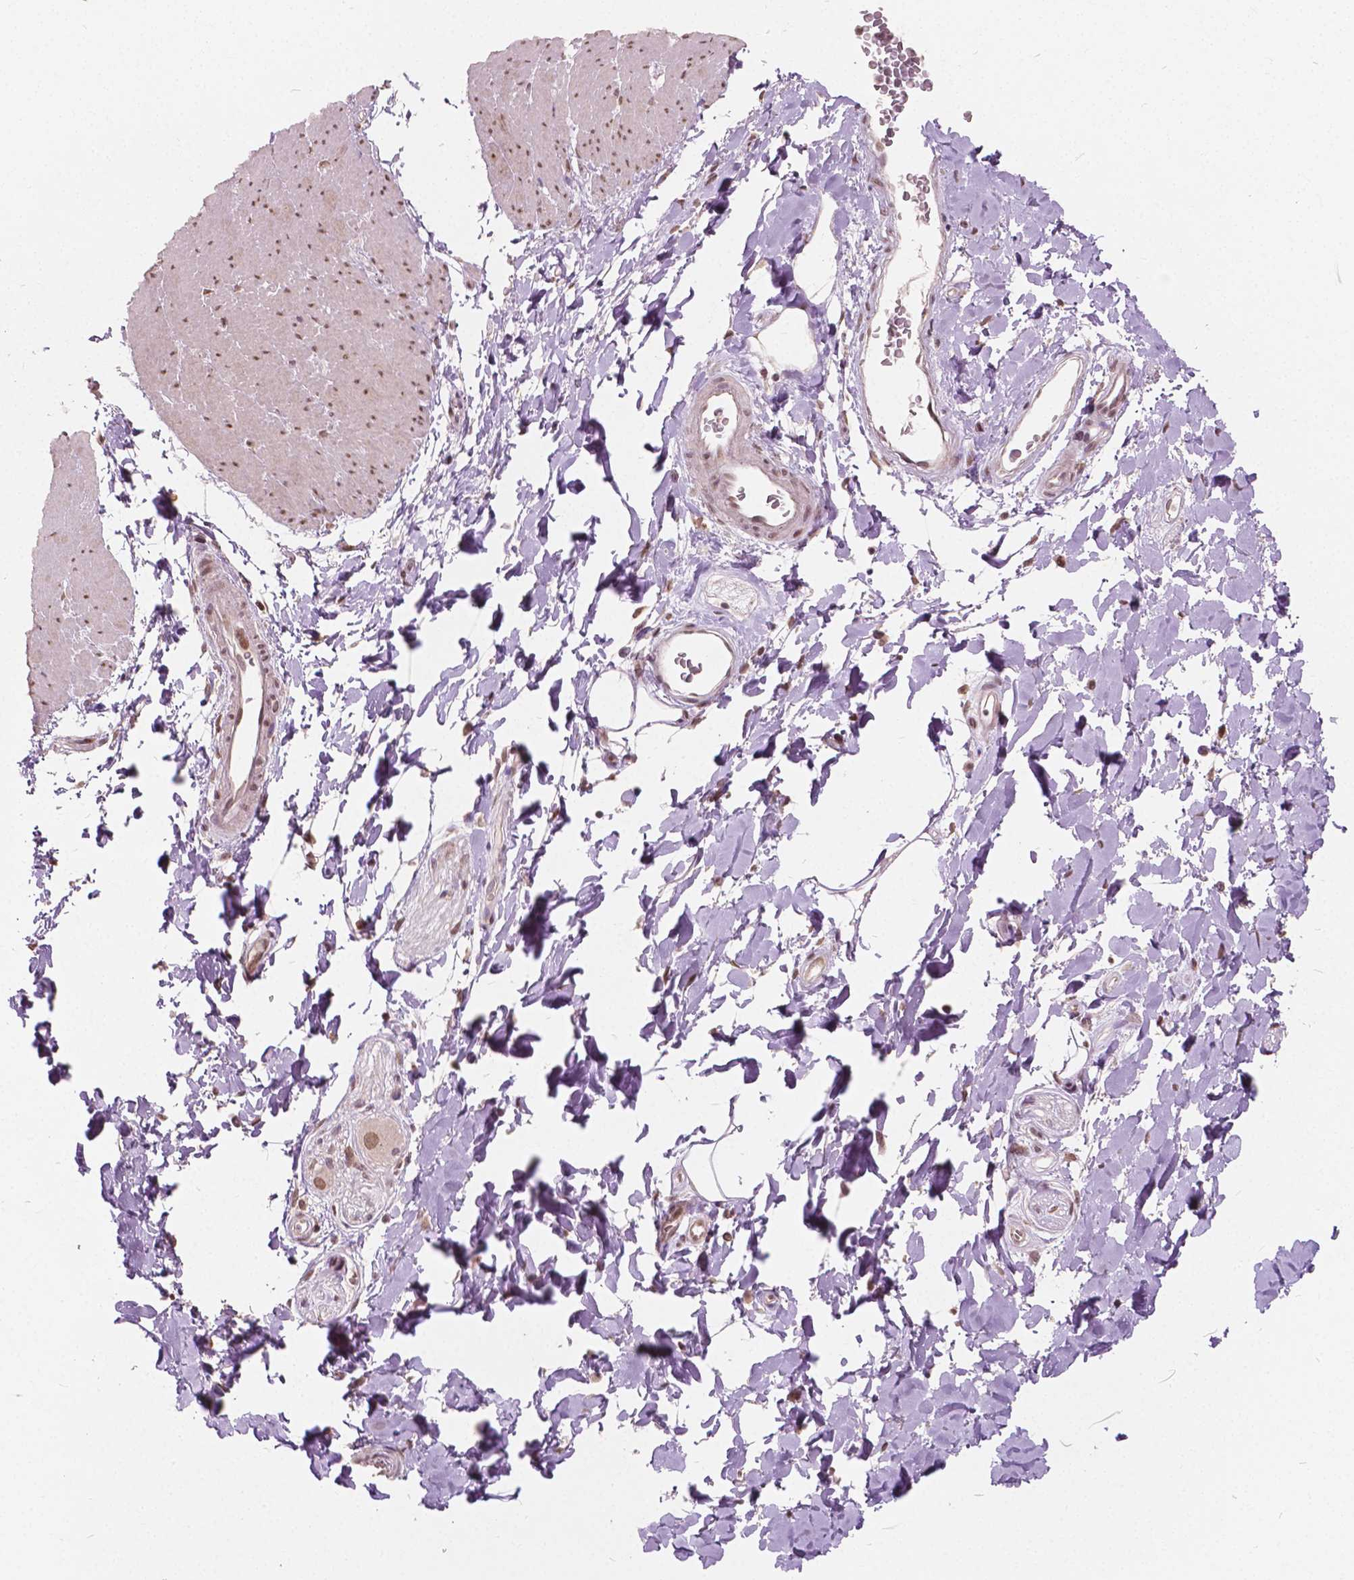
{"staining": {"intensity": "moderate", "quantity": ">75%", "location": "nuclear"}, "tissue": "smooth muscle", "cell_type": "Smooth muscle cells", "image_type": "normal", "snomed": [{"axis": "morphology", "description": "Normal tissue, NOS"}, {"axis": "topography", "description": "Smooth muscle"}, {"axis": "topography", "description": "Rectum"}], "caption": "DAB immunohistochemical staining of unremarkable human smooth muscle exhibits moderate nuclear protein positivity in about >75% of smooth muscle cells. Nuclei are stained in blue.", "gene": "HOXA10", "patient": {"sex": "male", "age": 53}}